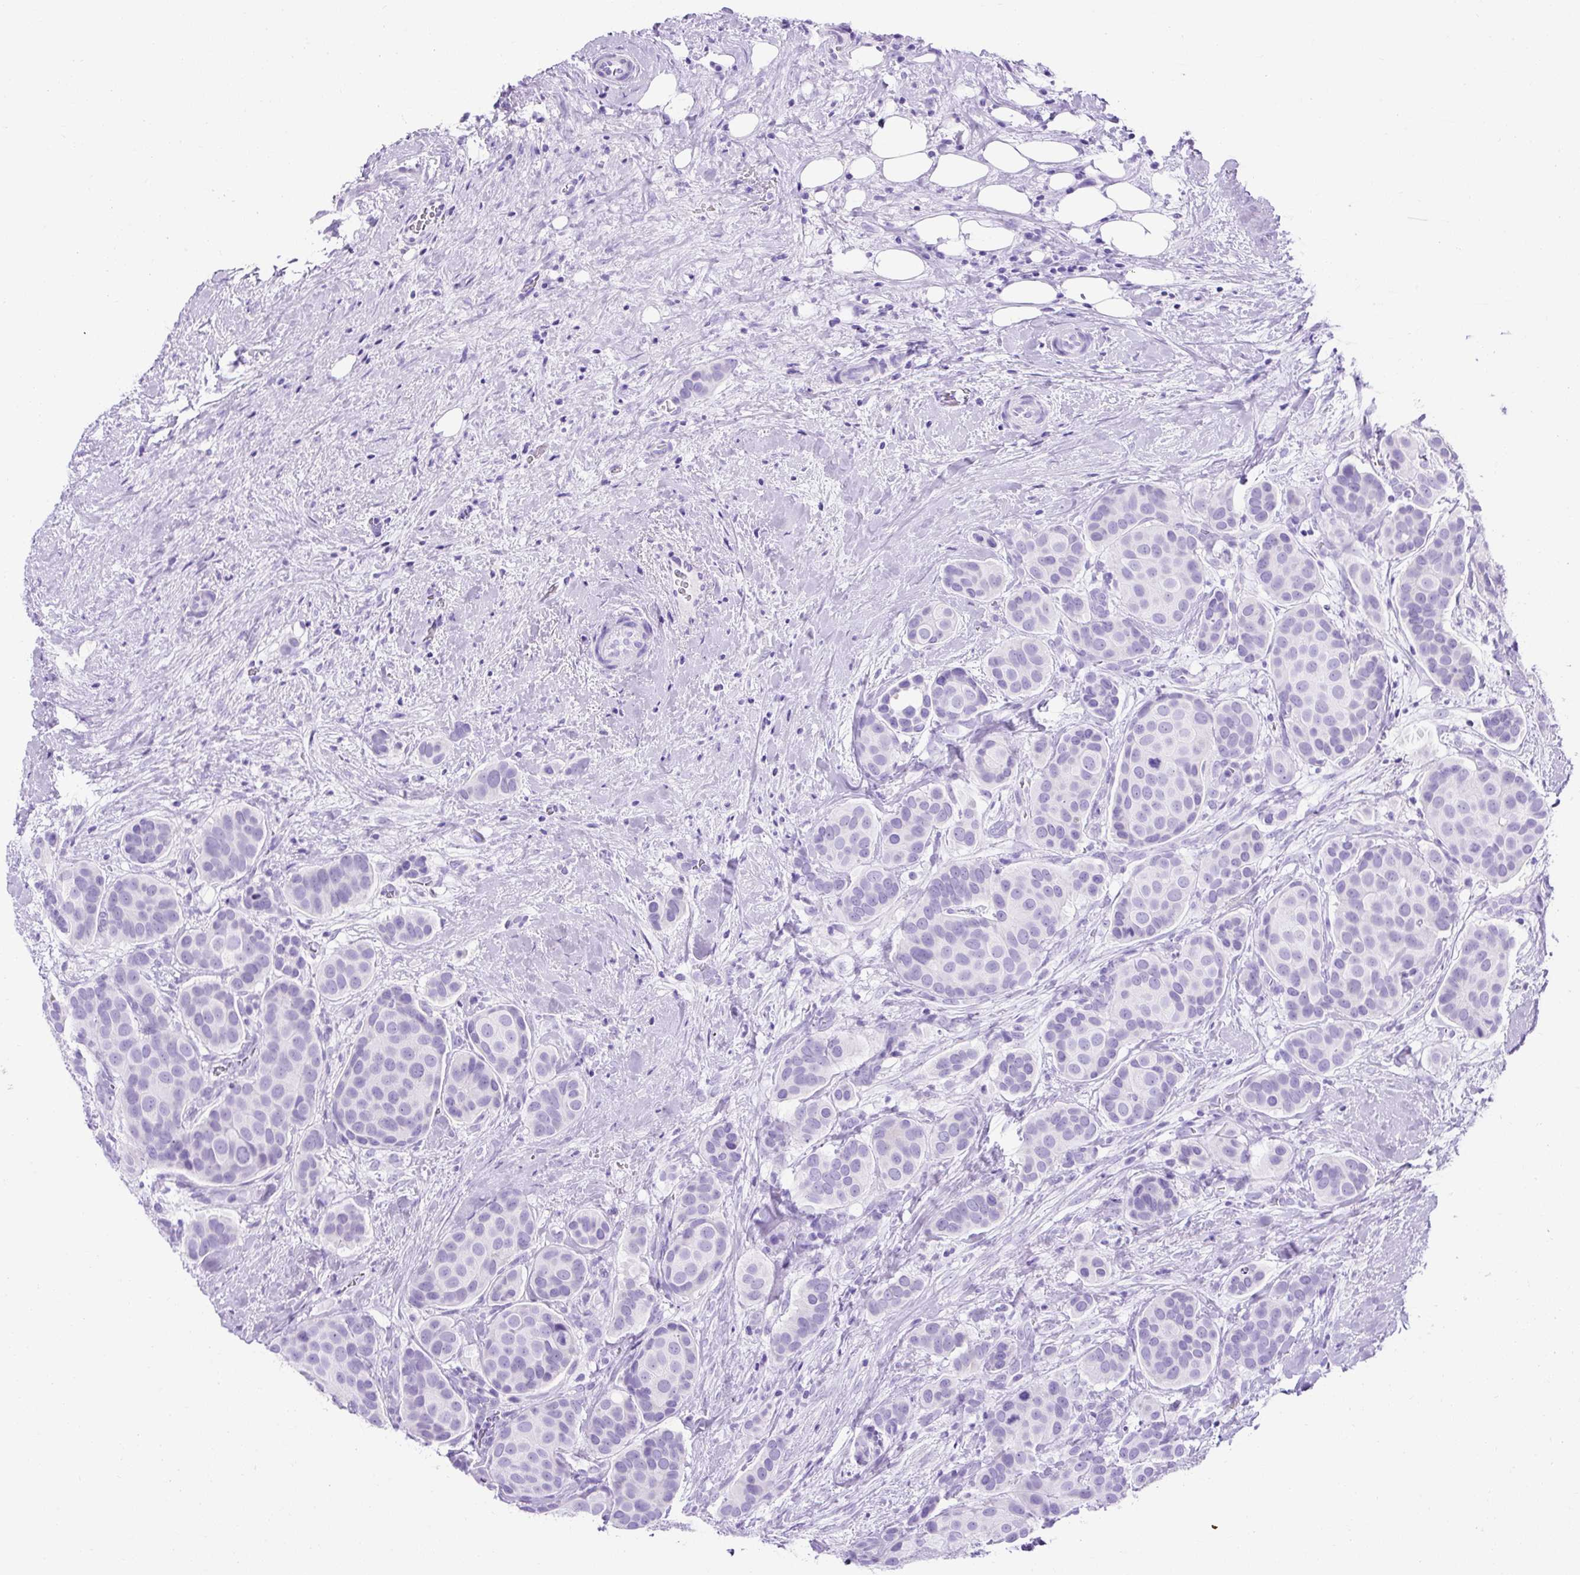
{"staining": {"intensity": "negative", "quantity": "none", "location": "none"}, "tissue": "breast cancer", "cell_type": "Tumor cells", "image_type": "cancer", "snomed": [{"axis": "morphology", "description": "Duct carcinoma"}, {"axis": "topography", "description": "Breast"}], "caption": "Photomicrograph shows no significant protein staining in tumor cells of breast cancer (infiltrating ductal carcinoma). (DAB immunohistochemistry (IHC) visualized using brightfield microscopy, high magnification).", "gene": "KRT12", "patient": {"sex": "female", "age": 70}}